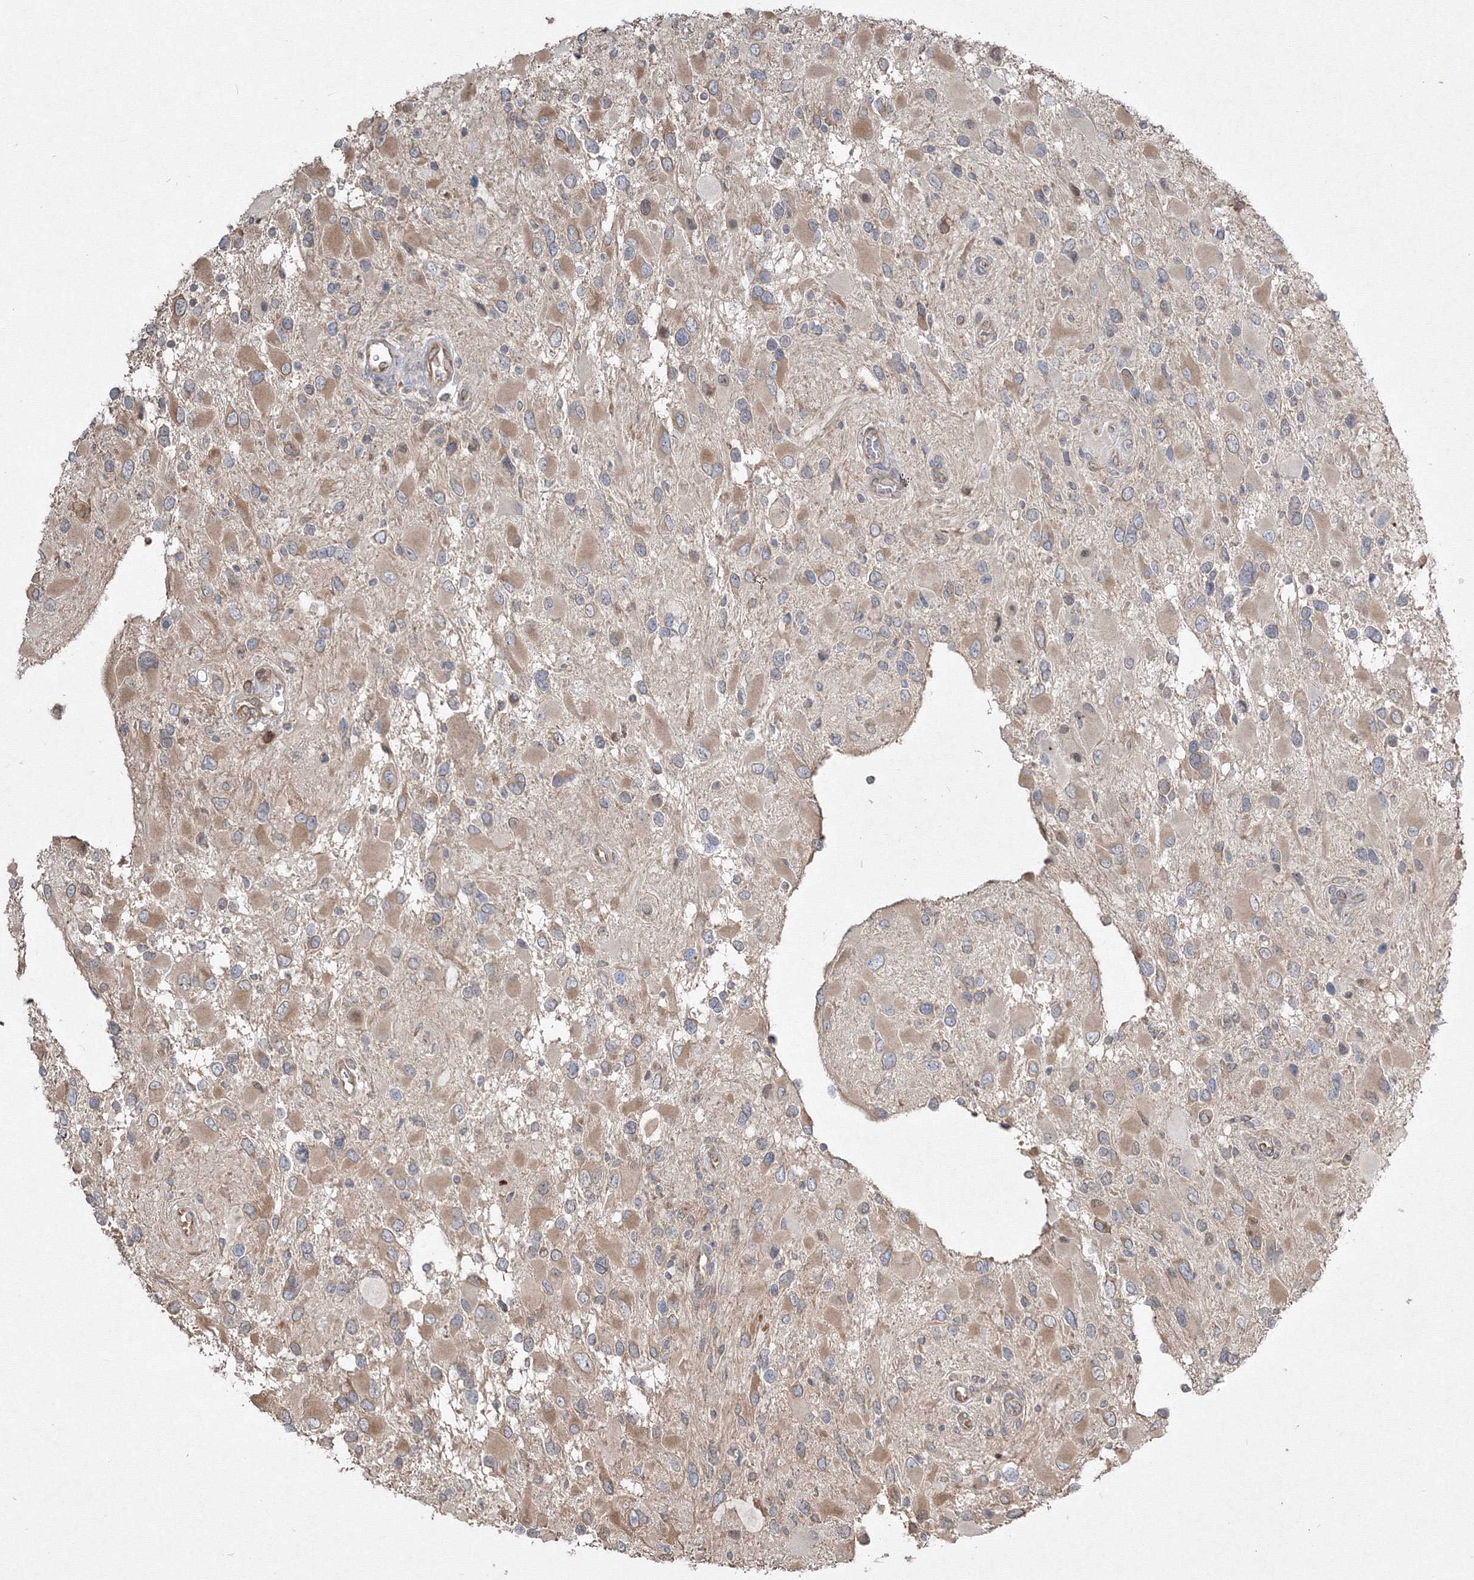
{"staining": {"intensity": "weak", "quantity": "25%-75%", "location": "cytoplasmic/membranous"}, "tissue": "glioma", "cell_type": "Tumor cells", "image_type": "cancer", "snomed": [{"axis": "morphology", "description": "Glioma, malignant, High grade"}, {"axis": "topography", "description": "Brain"}], "caption": "Brown immunohistochemical staining in human glioma displays weak cytoplasmic/membranous staining in about 25%-75% of tumor cells.", "gene": "FBXL8", "patient": {"sex": "male", "age": 53}}